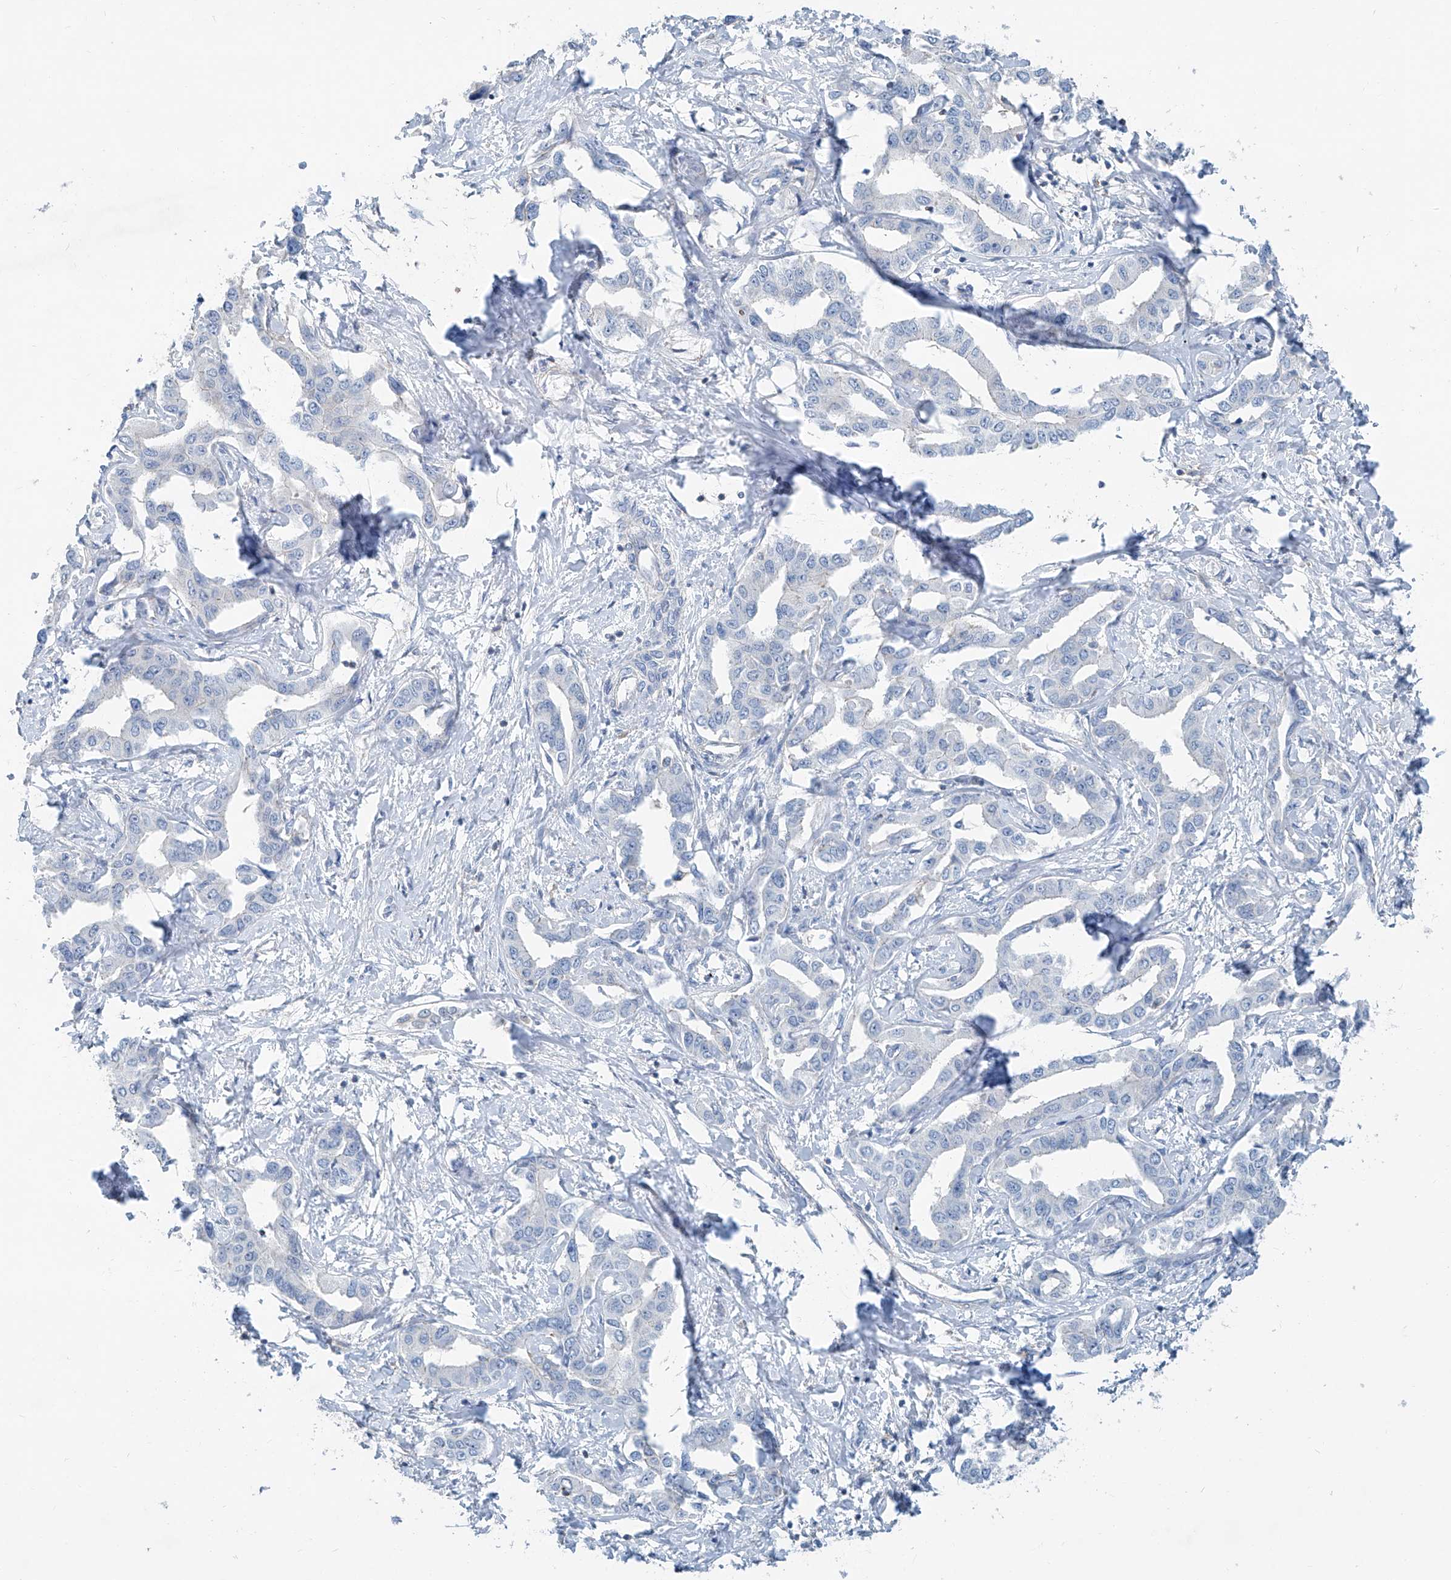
{"staining": {"intensity": "negative", "quantity": "none", "location": "none"}, "tissue": "liver cancer", "cell_type": "Tumor cells", "image_type": "cancer", "snomed": [{"axis": "morphology", "description": "Cholangiocarcinoma"}, {"axis": "topography", "description": "Liver"}], "caption": "Tumor cells are negative for brown protein staining in liver cholangiocarcinoma.", "gene": "ANKRD34A", "patient": {"sex": "male", "age": 59}}